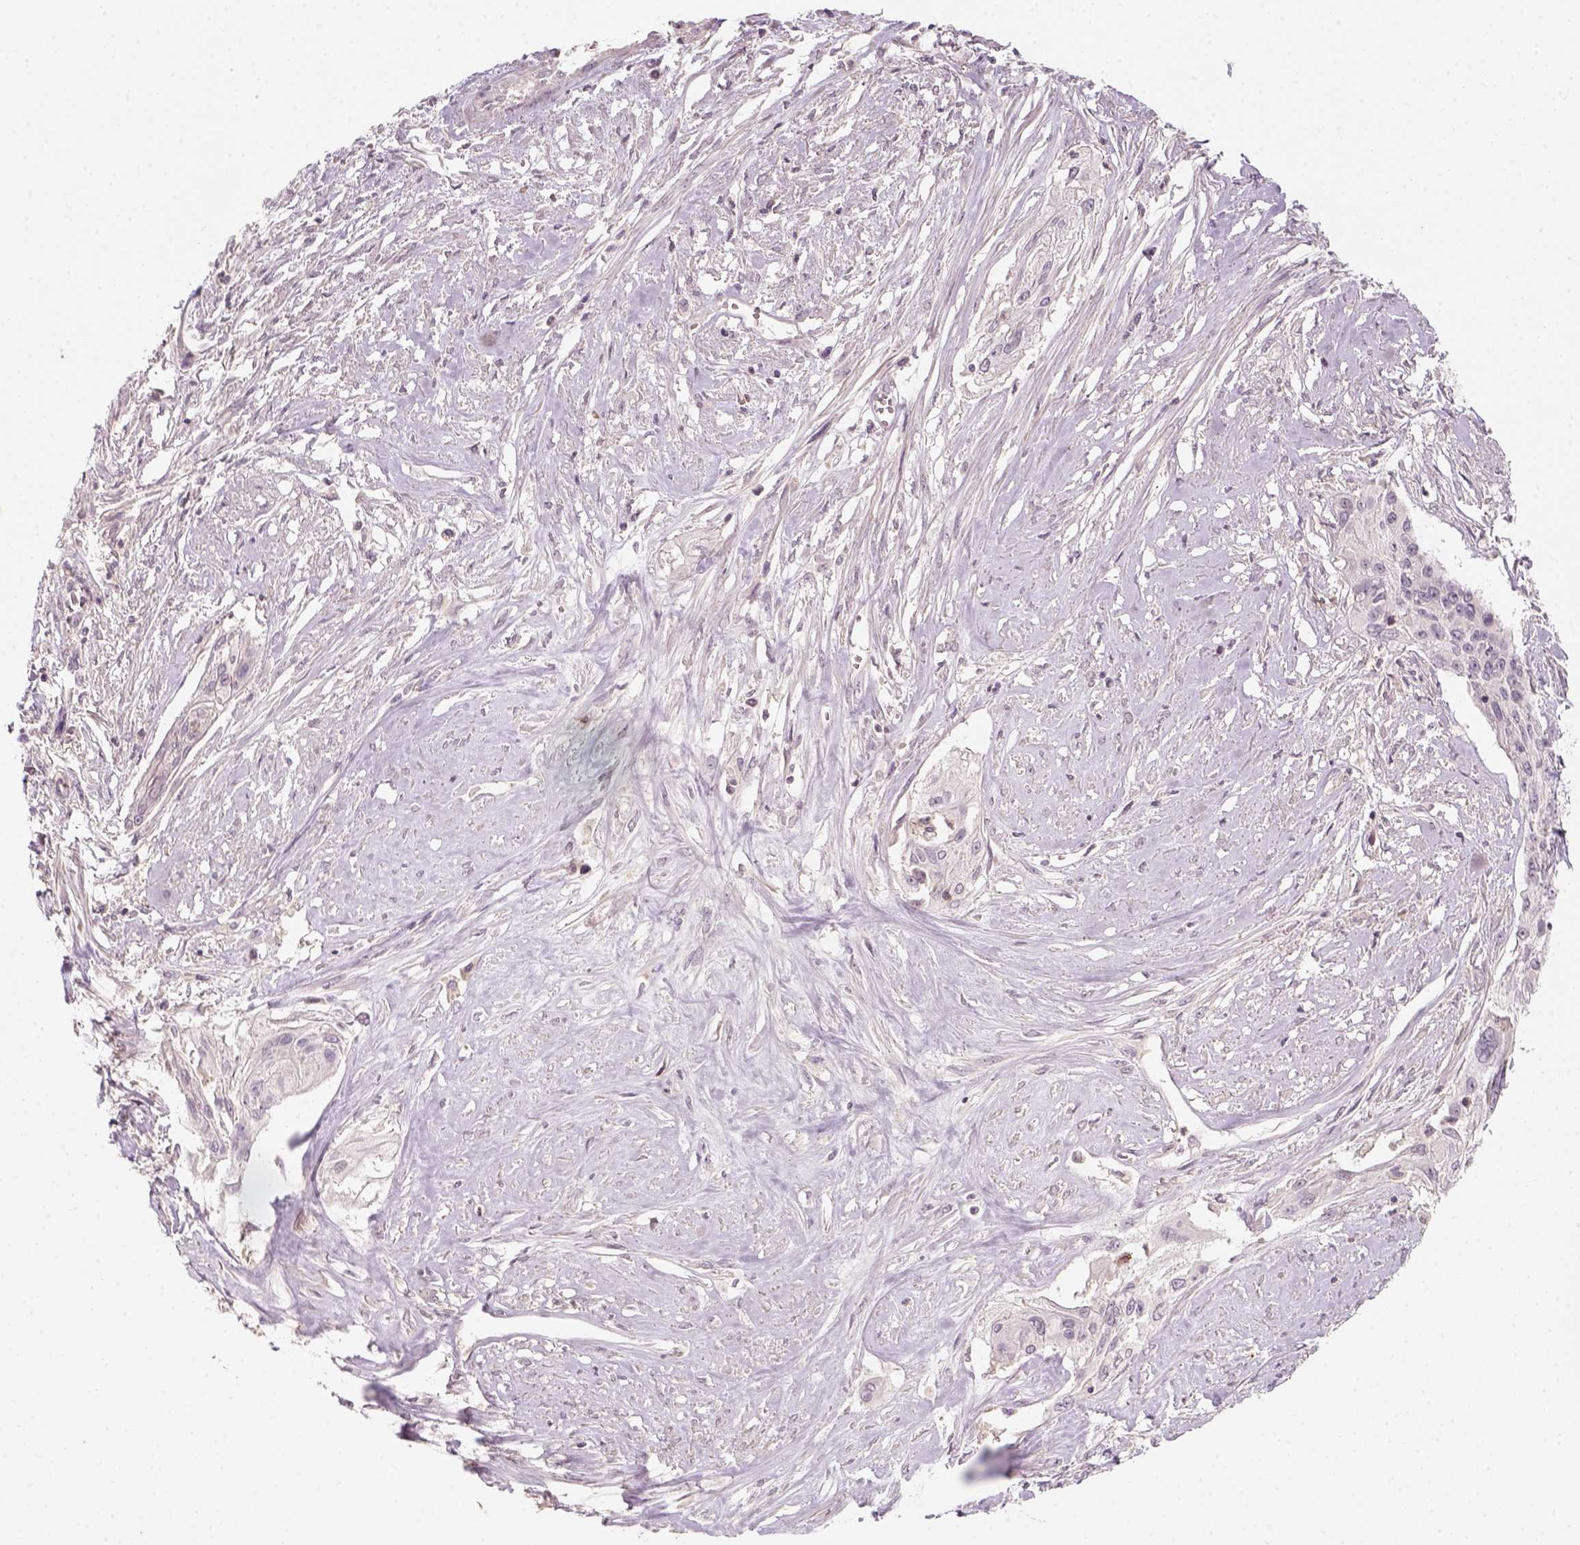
{"staining": {"intensity": "negative", "quantity": "none", "location": "none"}, "tissue": "cervical cancer", "cell_type": "Tumor cells", "image_type": "cancer", "snomed": [{"axis": "morphology", "description": "Squamous cell carcinoma, NOS"}, {"axis": "topography", "description": "Cervix"}], "caption": "High magnification brightfield microscopy of cervical squamous cell carcinoma stained with DAB (brown) and counterstained with hematoxylin (blue): tumor cells show no significant positivity.", "gene": "AQP9", "patient": {"sex": "female", "age": 49}}